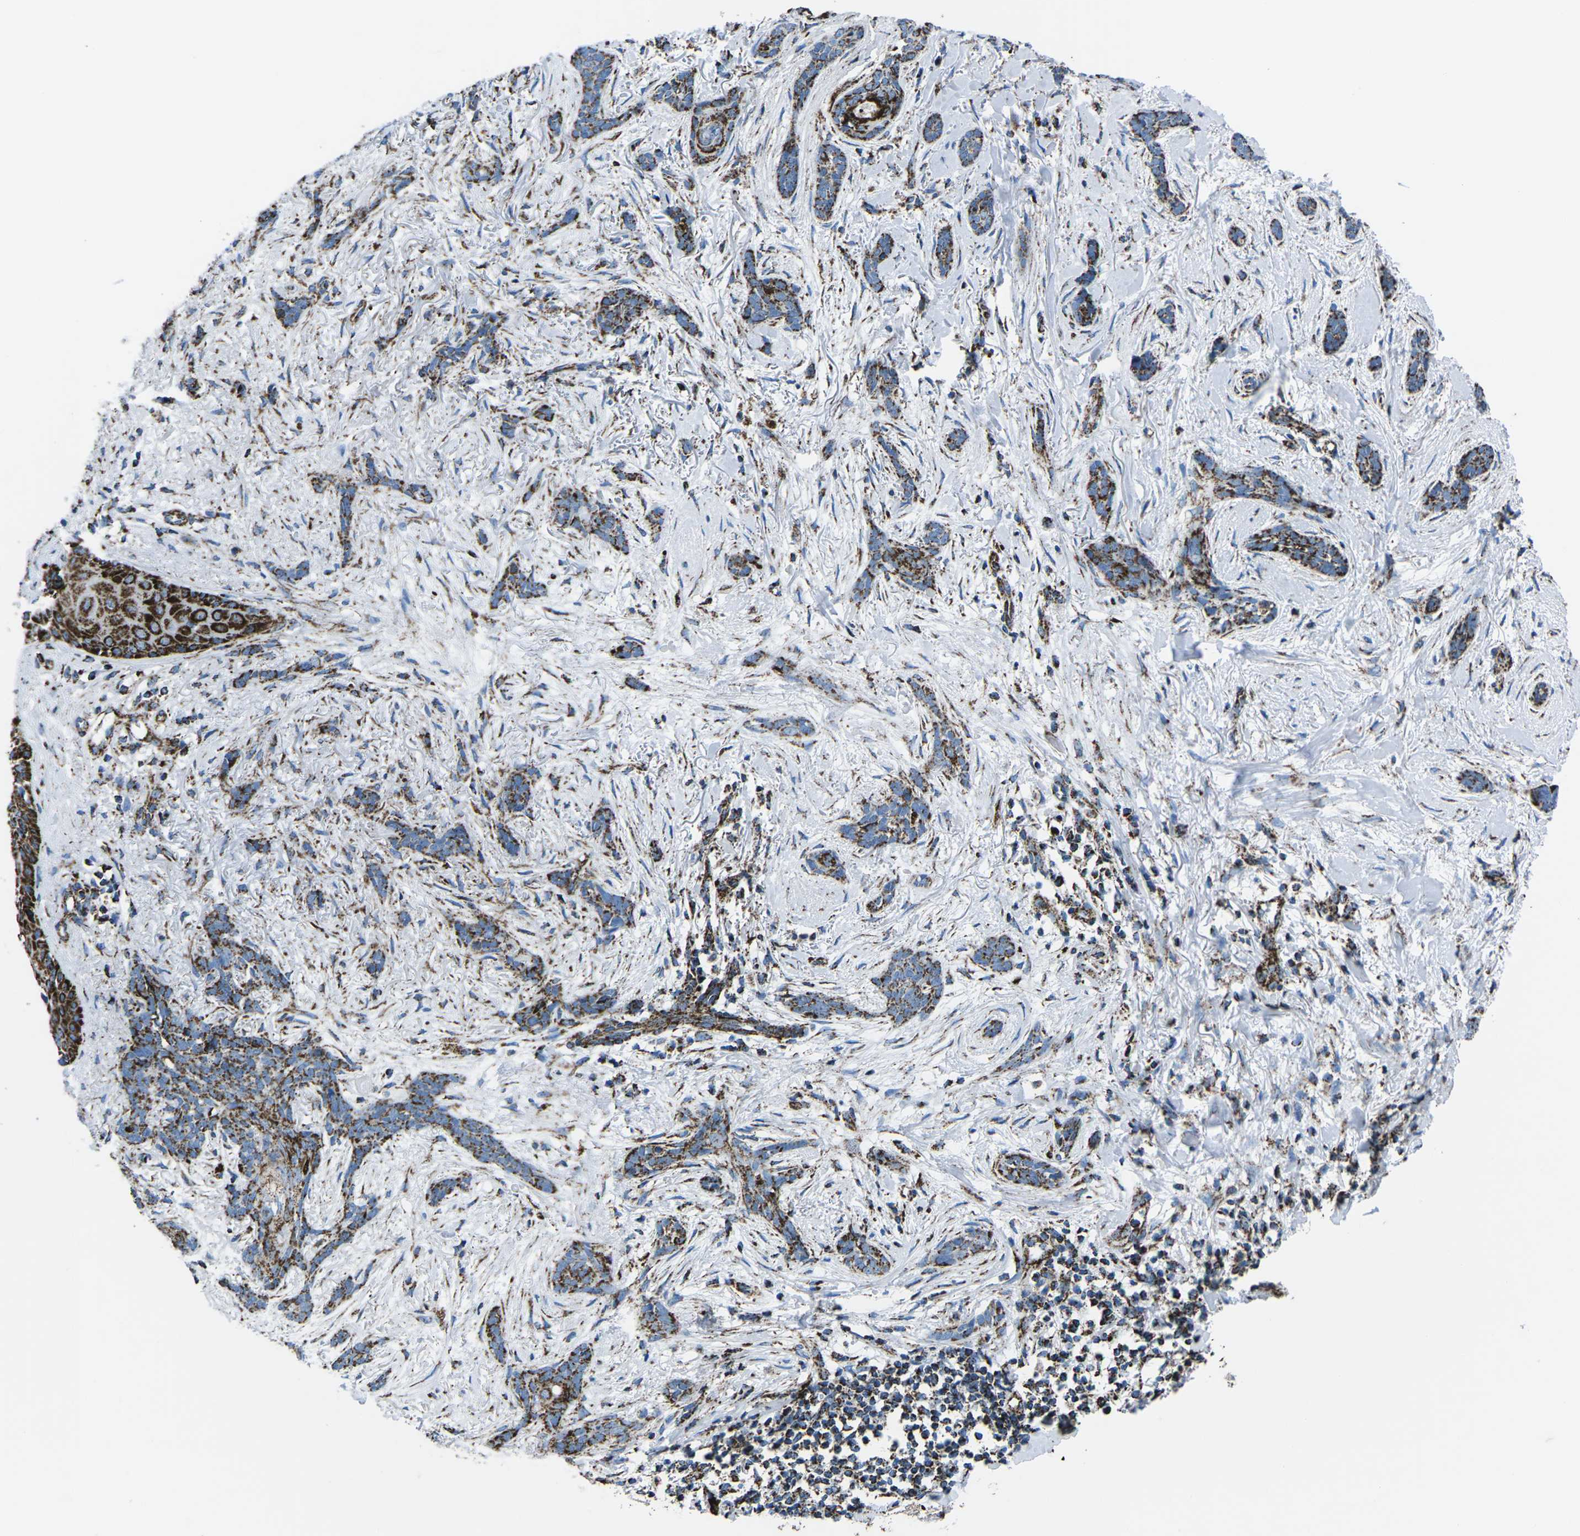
{"staining": {"intensity": "strong", "quantity": ">75%", "location": "cytoplasmic/membranous"}, "tissue": "skin cancer", "cell_type": "Tumor cells", "image_type": "cancer", "snomed": [{"axis": "morphology", "description": "Basal cell carcinoma"}, {"axis": "morphology", "description": "Adnexal tumor, benign"}, {"axis": "topography", "description": "Skin"}], "caption": "The image displays staining of skin cancer, revealing strong cytoplasmic/membranous protein staining (brown color) within tumor cells.", "gene": "MT-CO2", "patient": {"sex": "female", "age": 42}}